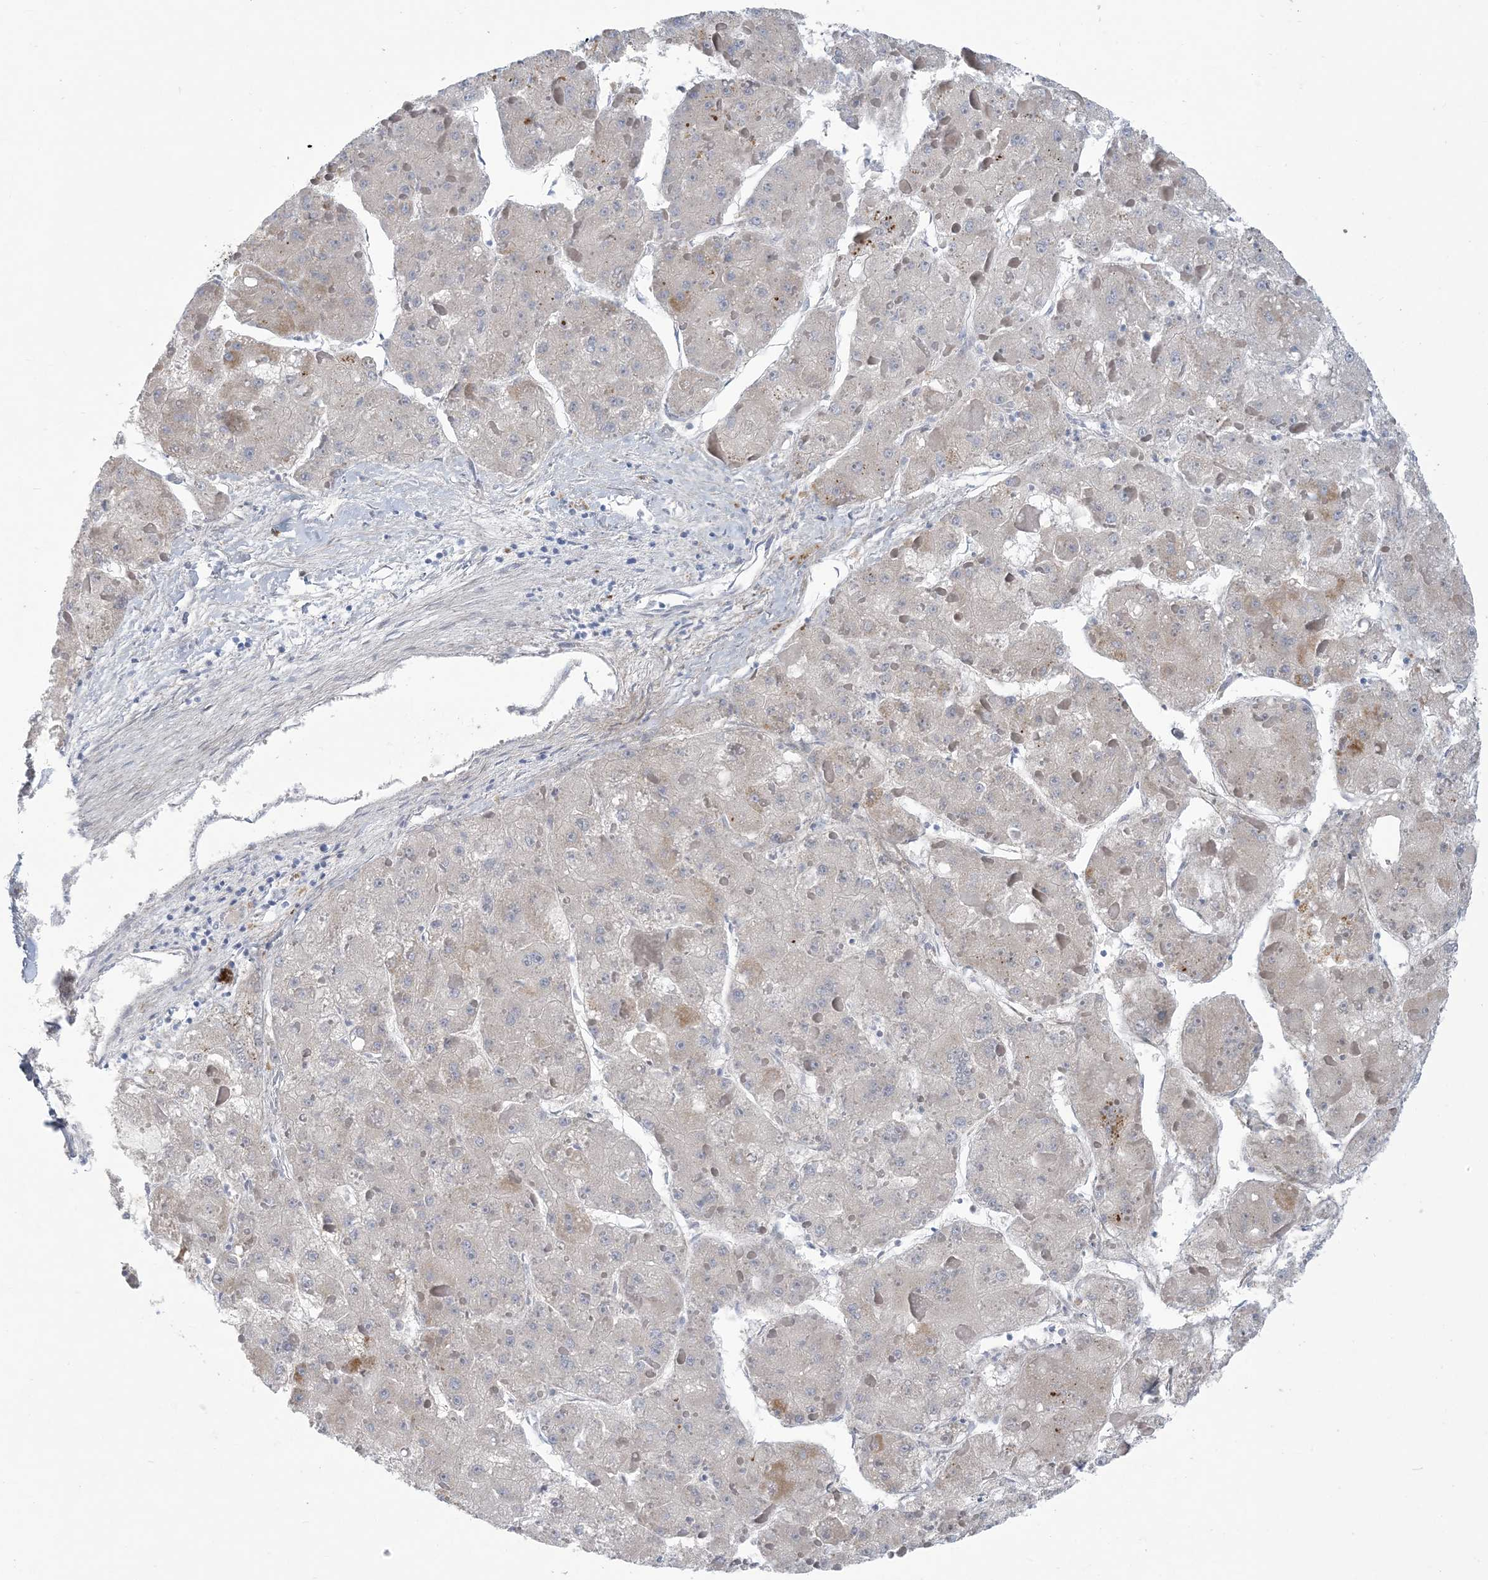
{"staining": {"intensity": "weak", "quantity": "<25%", "location": "cytoplasmic/membranous"}, "tissue": "liver cancer", "cell_type": "Tumor cells", "image_type": "cancer", "snomed": [{"axis": "morphology", "description": "Carcinoma, Hepatocellular, NOS"}, {"axis": "topography", "description": "Liver"}], "caption": "IHC photomicrograph of human liver cancer stained for a protein (brown), which reveals no expression in tumor cells. The staining was performed using DAB (3,3'-diaminobenzidine) to visualize the protein expression in brown, while the nuclei were stained in blue with hematoxylin (Magnification: 20x).", "gene": "MOXD1", "patient": {"sex": "female", "age": 73}}